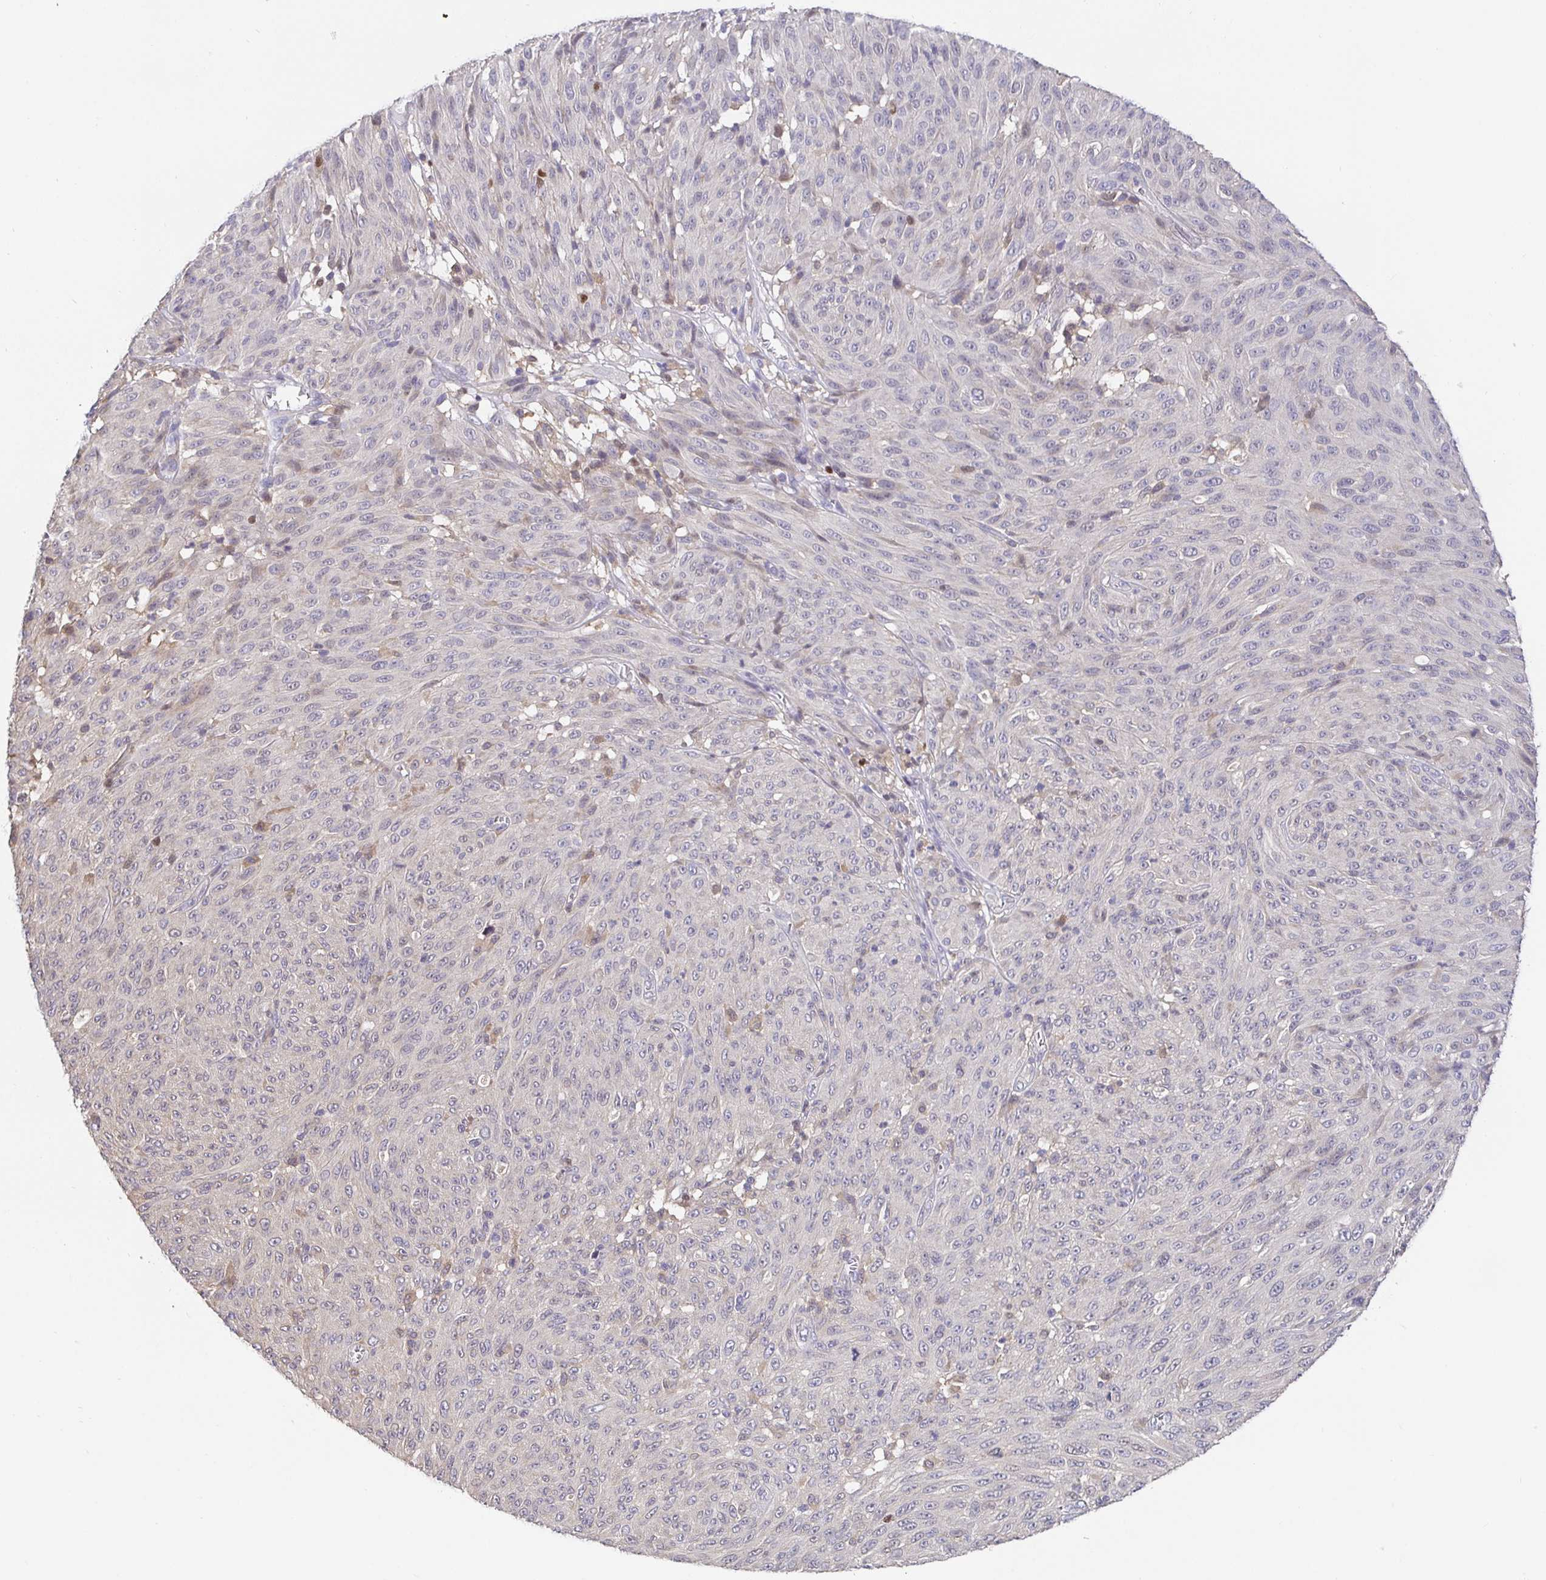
{"staining": {"intensity": "negative", "quantity": "none", "location": "none"}, "tissue": "melanoma", "cell_type": "Tumor cells", "image_type": "cancer", "snomed": [{"axis": "morphology", "description": "Malignant melanoma, NOS"}, {"axis": "topography", "description": "Skin"}], "caption": "This is a micrograph of IHC staining of malignant melanoma, which shows no expression in tumor cells.", "gene": "SATB1", "patient": {"sex": "male", "age": 85}}